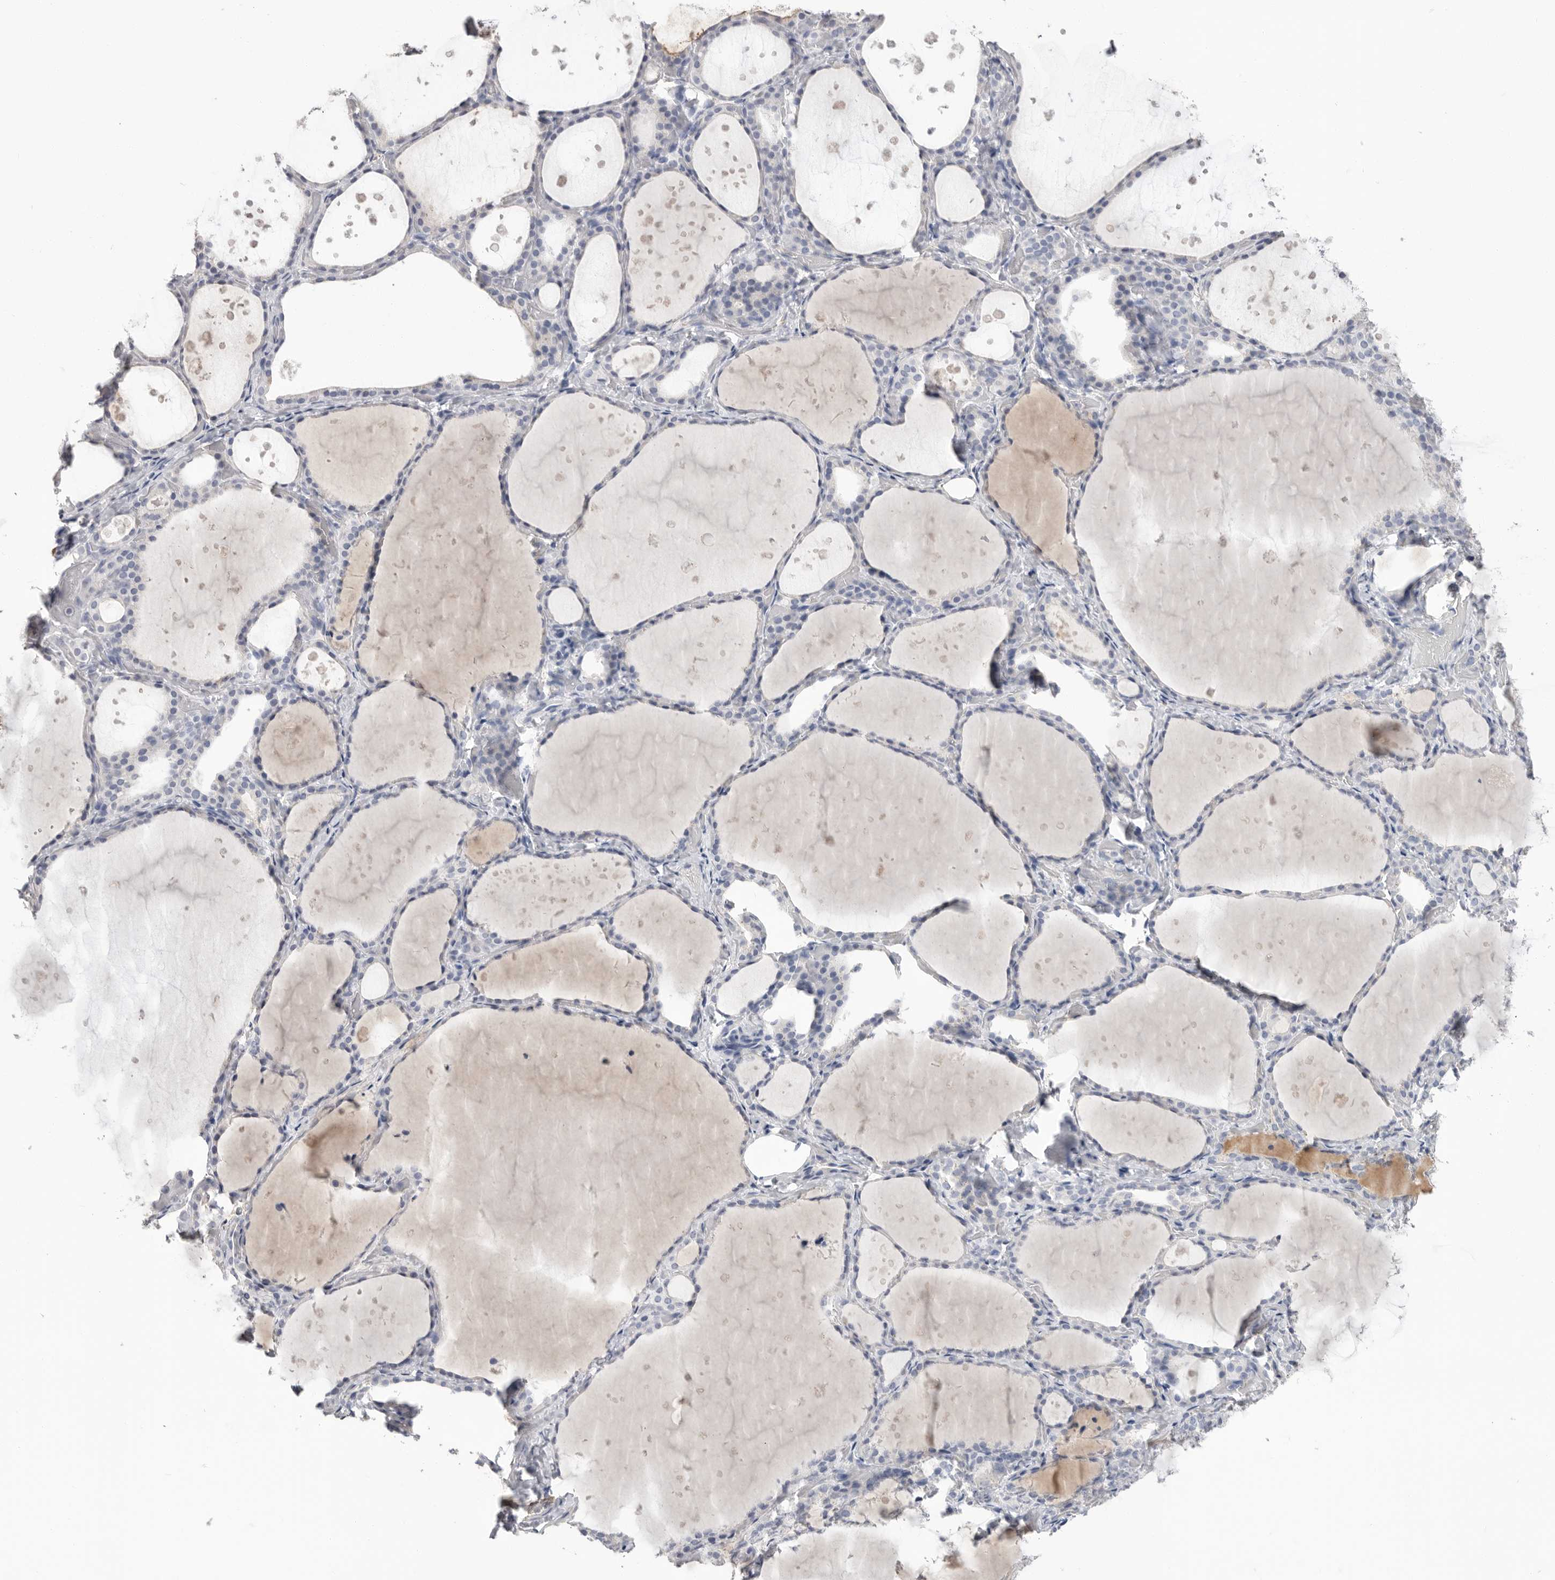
{"staining": {"intensity": "negative", "quantity": "none", "location": "none"}, "tissue": "thyroid gland", "cell_type": "Glandular cells", "image_type": "normal", "snomed": [{"axis": "morphology", "description": "Normal tissue, NOS"}, {"axis": "topography", "description": "Thyroid gland"}], "caption": "Glandular cells show no significant positivity in benign thyroid gland.", "gene": "APOA2", "patient": {"sex": "female", "age": 44}}